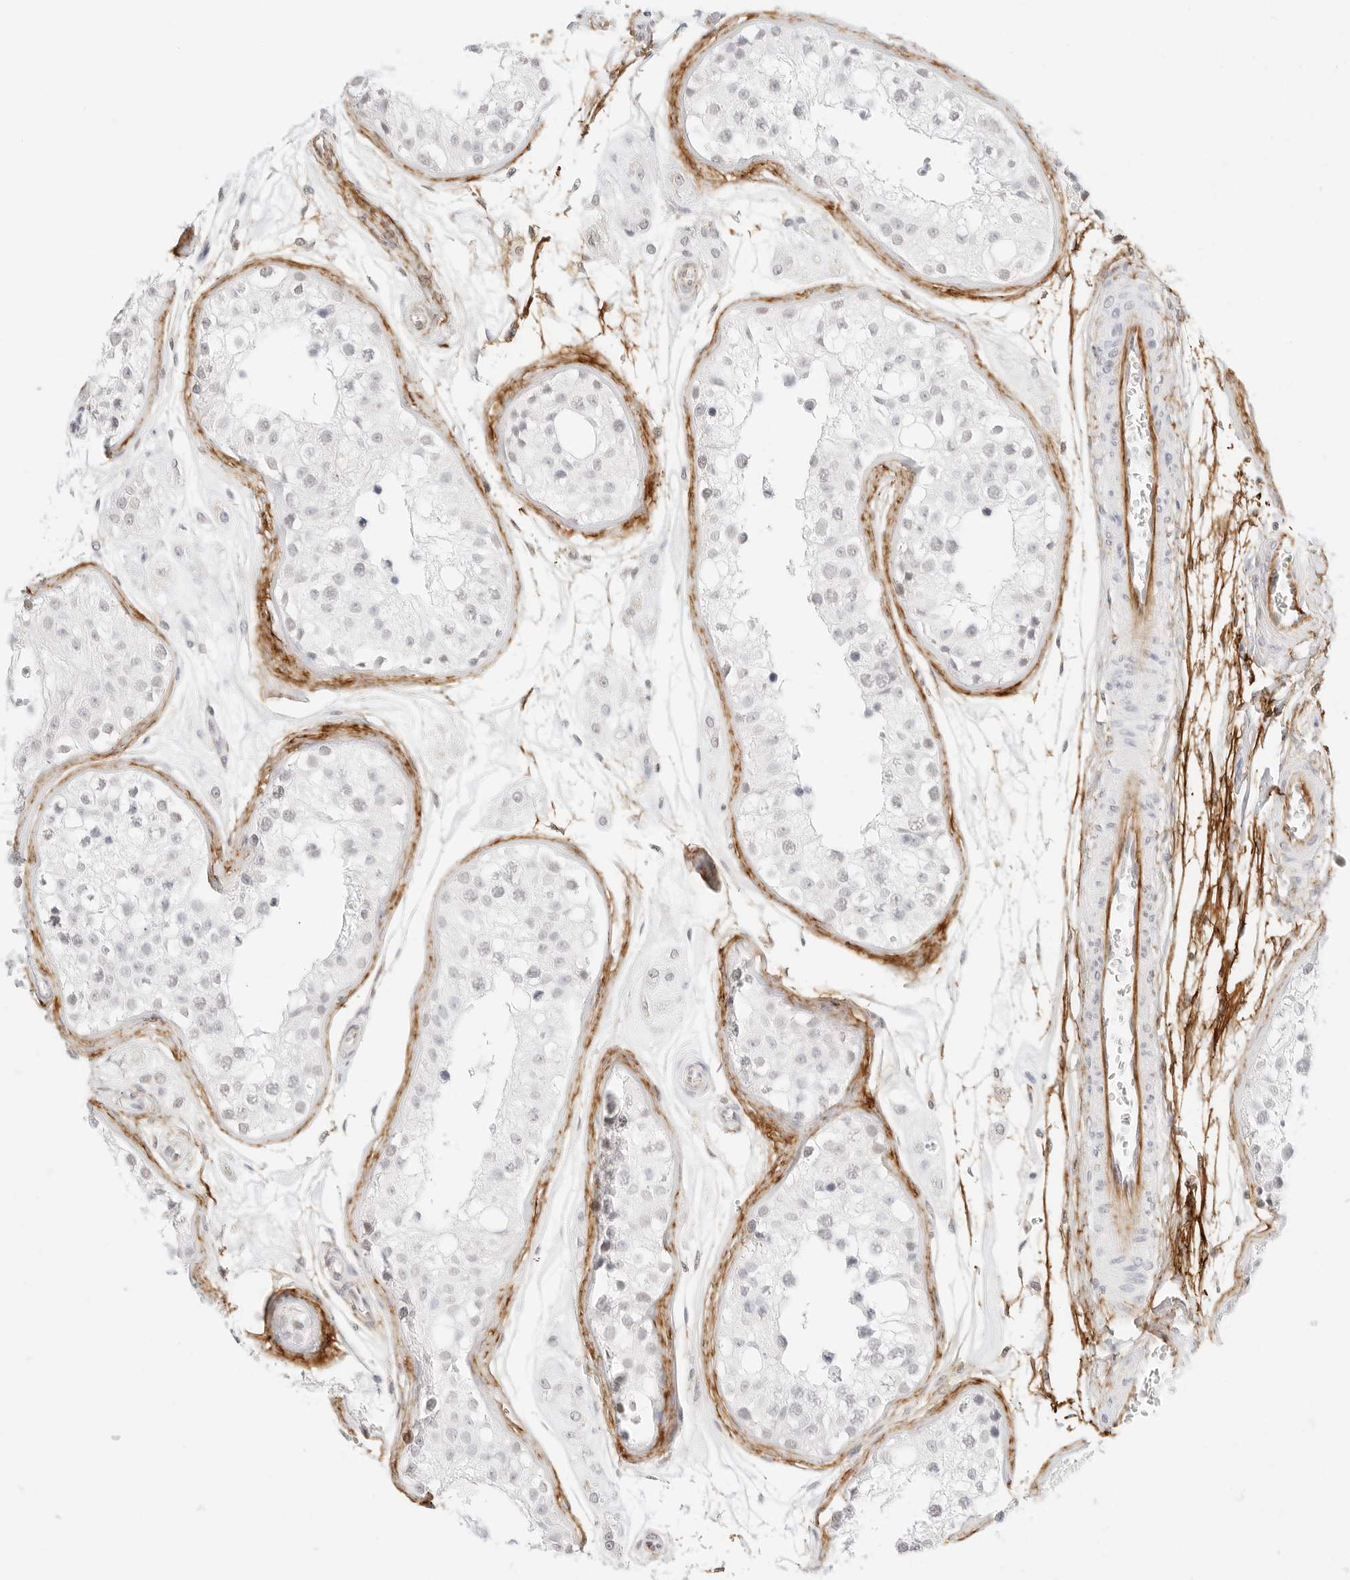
{"staining": {"intensity": "weak", "quantity": "<25%", "location": "nuclear"}, "tissue": "testis", "cell_type": "Cells in seminiferous ducts", "image_type": "normal", "snomed": [{"axis": "morphology", "description": "Normal tissue, NOS"}, {"axis": "morphology", "description": "Adenocarcinoma, metastatic, NOS"}, {"axis": "topography", "description": "Testis"}], "caption": "Immunohistochemistry (IHC) image of benign testis: human testis stained with DAB exhibits no significant protein positivity in cells in seminiferous ducts.", "gene": "FBLN5", "patient": {"sex": "male", "age": 26}}